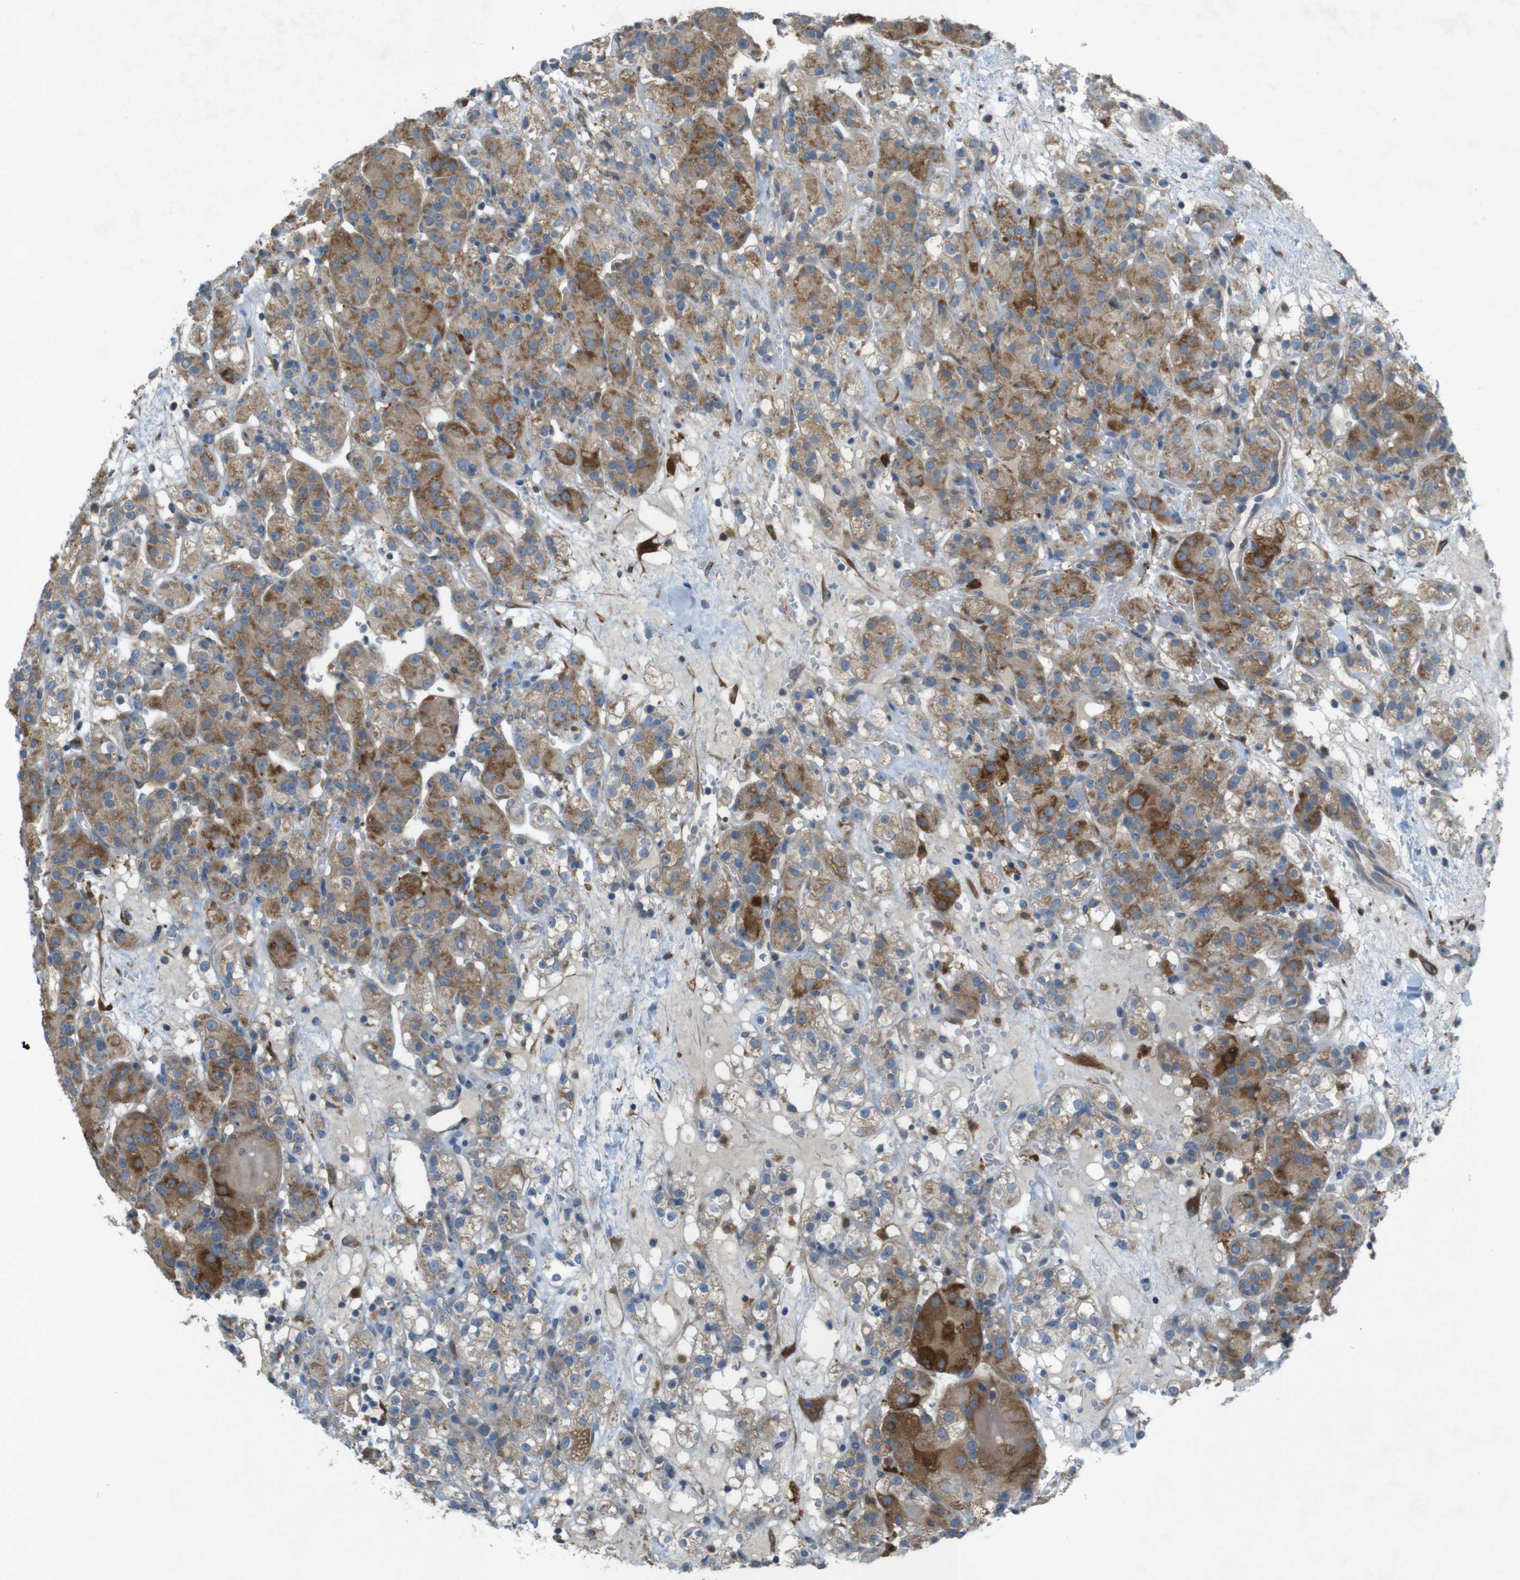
{"staining": {"intensity": "moderate", "quantity": ">75%", "location": "cytoplasmic/membranous"}, "tissue": "renal cancer", "cell_type": "Tumor cells", "image_type": "cancer", "snomed": [{"axis": "morphology", "description": "Normal tissue, NOS"}, {"axis": "morphology", "description": "Adenocarcinoma, NOS"}, {"axis": "topography", "description": "Kidney"}], "caption": "This is an image of immunohistochemistry (IHC) staining of renal adenocarcinoma, which shows moderate expression in the cytoplasmic/membranous of tumor cells.", "gene": "TMEM41B", "patient": {"sex": "male", "age": 61}}